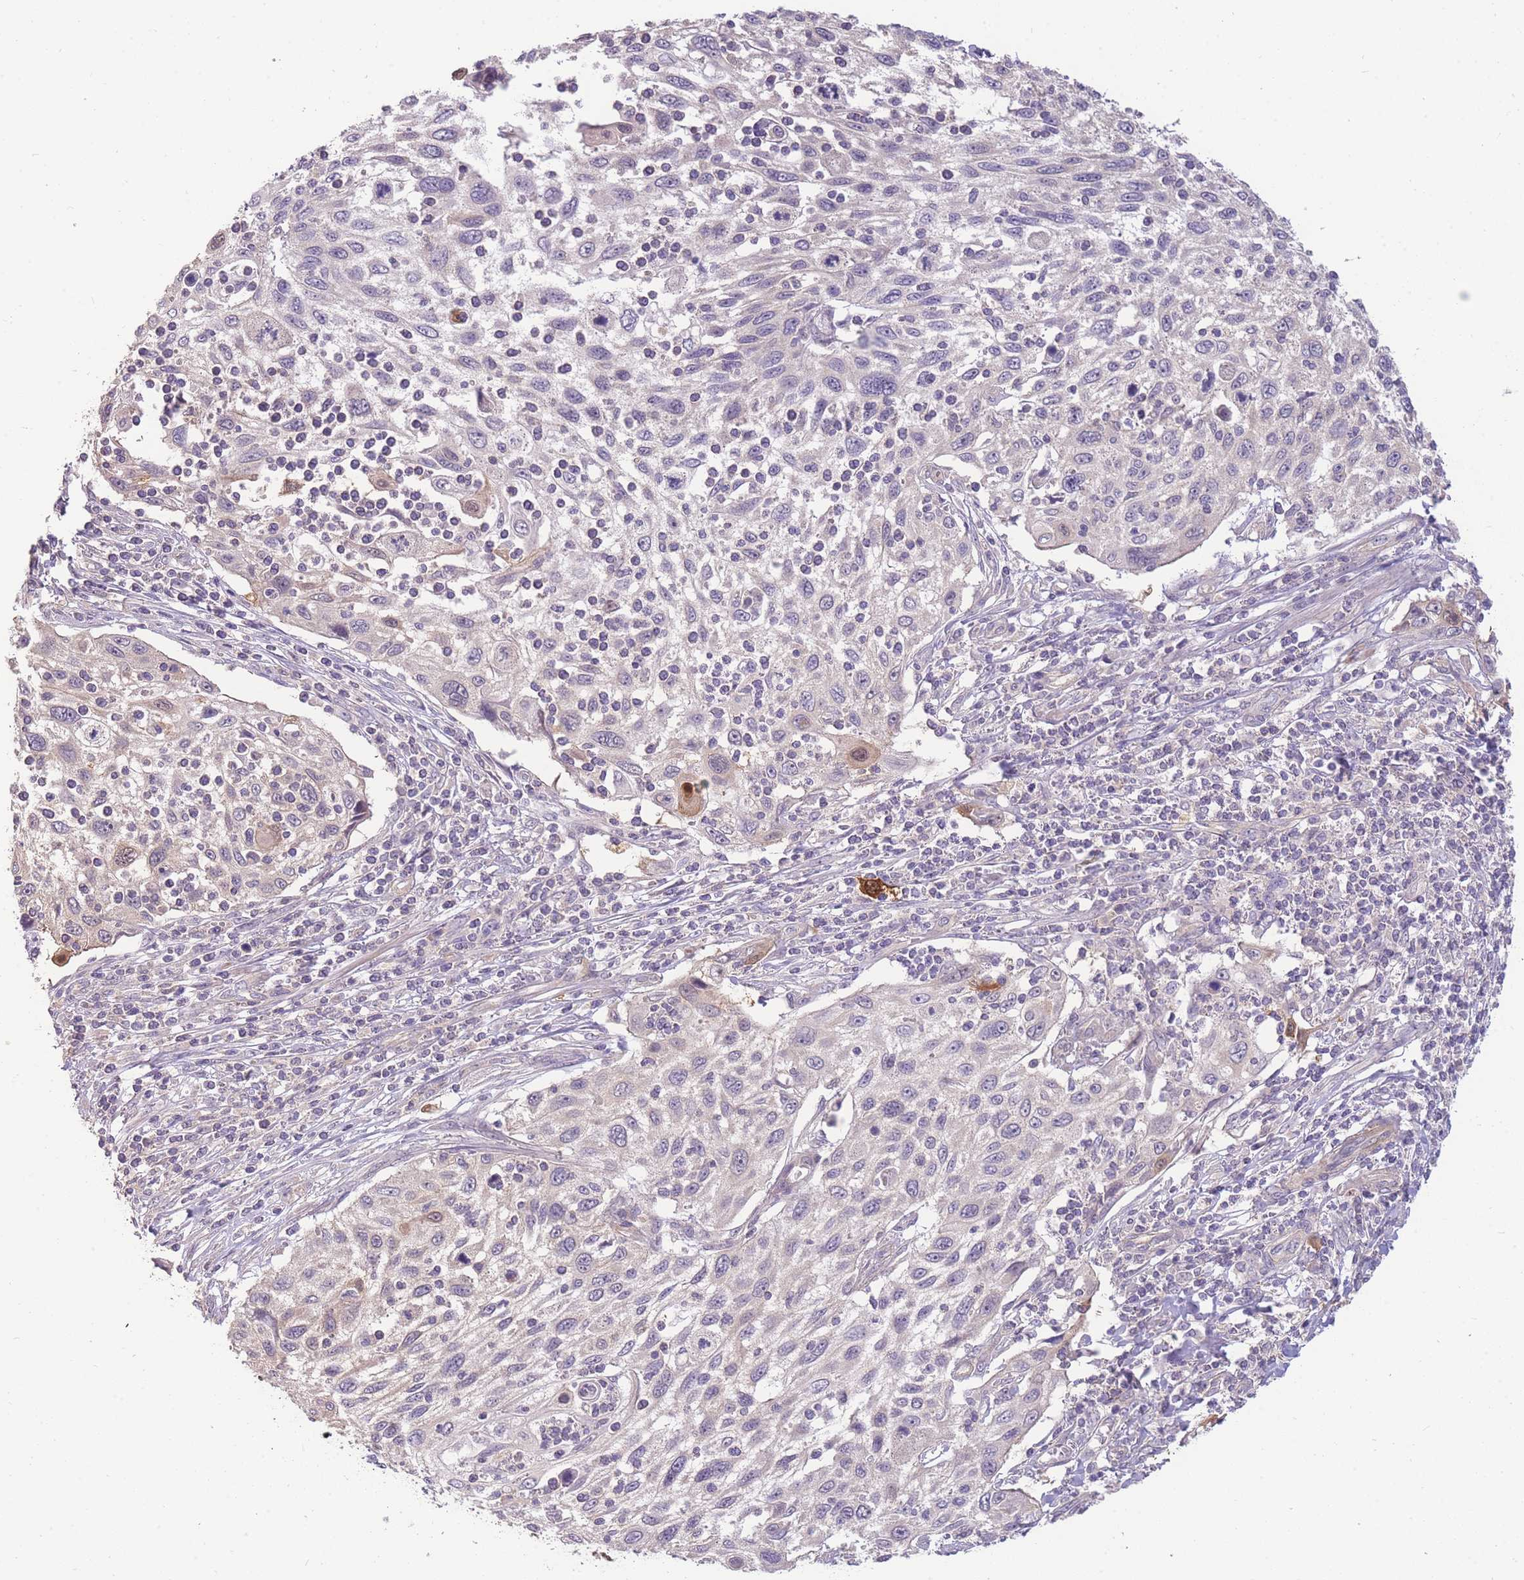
{"staining": {"intensity": "negative", "quantity": "none", "location": "none"}, "tissue": "cervical cancer", "cell_type": "Tumor cells", "image_type": "cancer", "snomed": [{"axis": "morphology", "description": "Squamous cell carcinoma, NOS"}, {"axis": "topography", "description": "Cervix"}], "caption": "High power microscopy micrograph of an IHC photomicrograph of cervical cancer (squamous cell carcinoma), revealing no significant staining in tumor cells. (Immunohistochemistry, brightfield microscopy, high magnification).", "gene": "SMC6", "patient": {"sex": "female", "age": 70}}